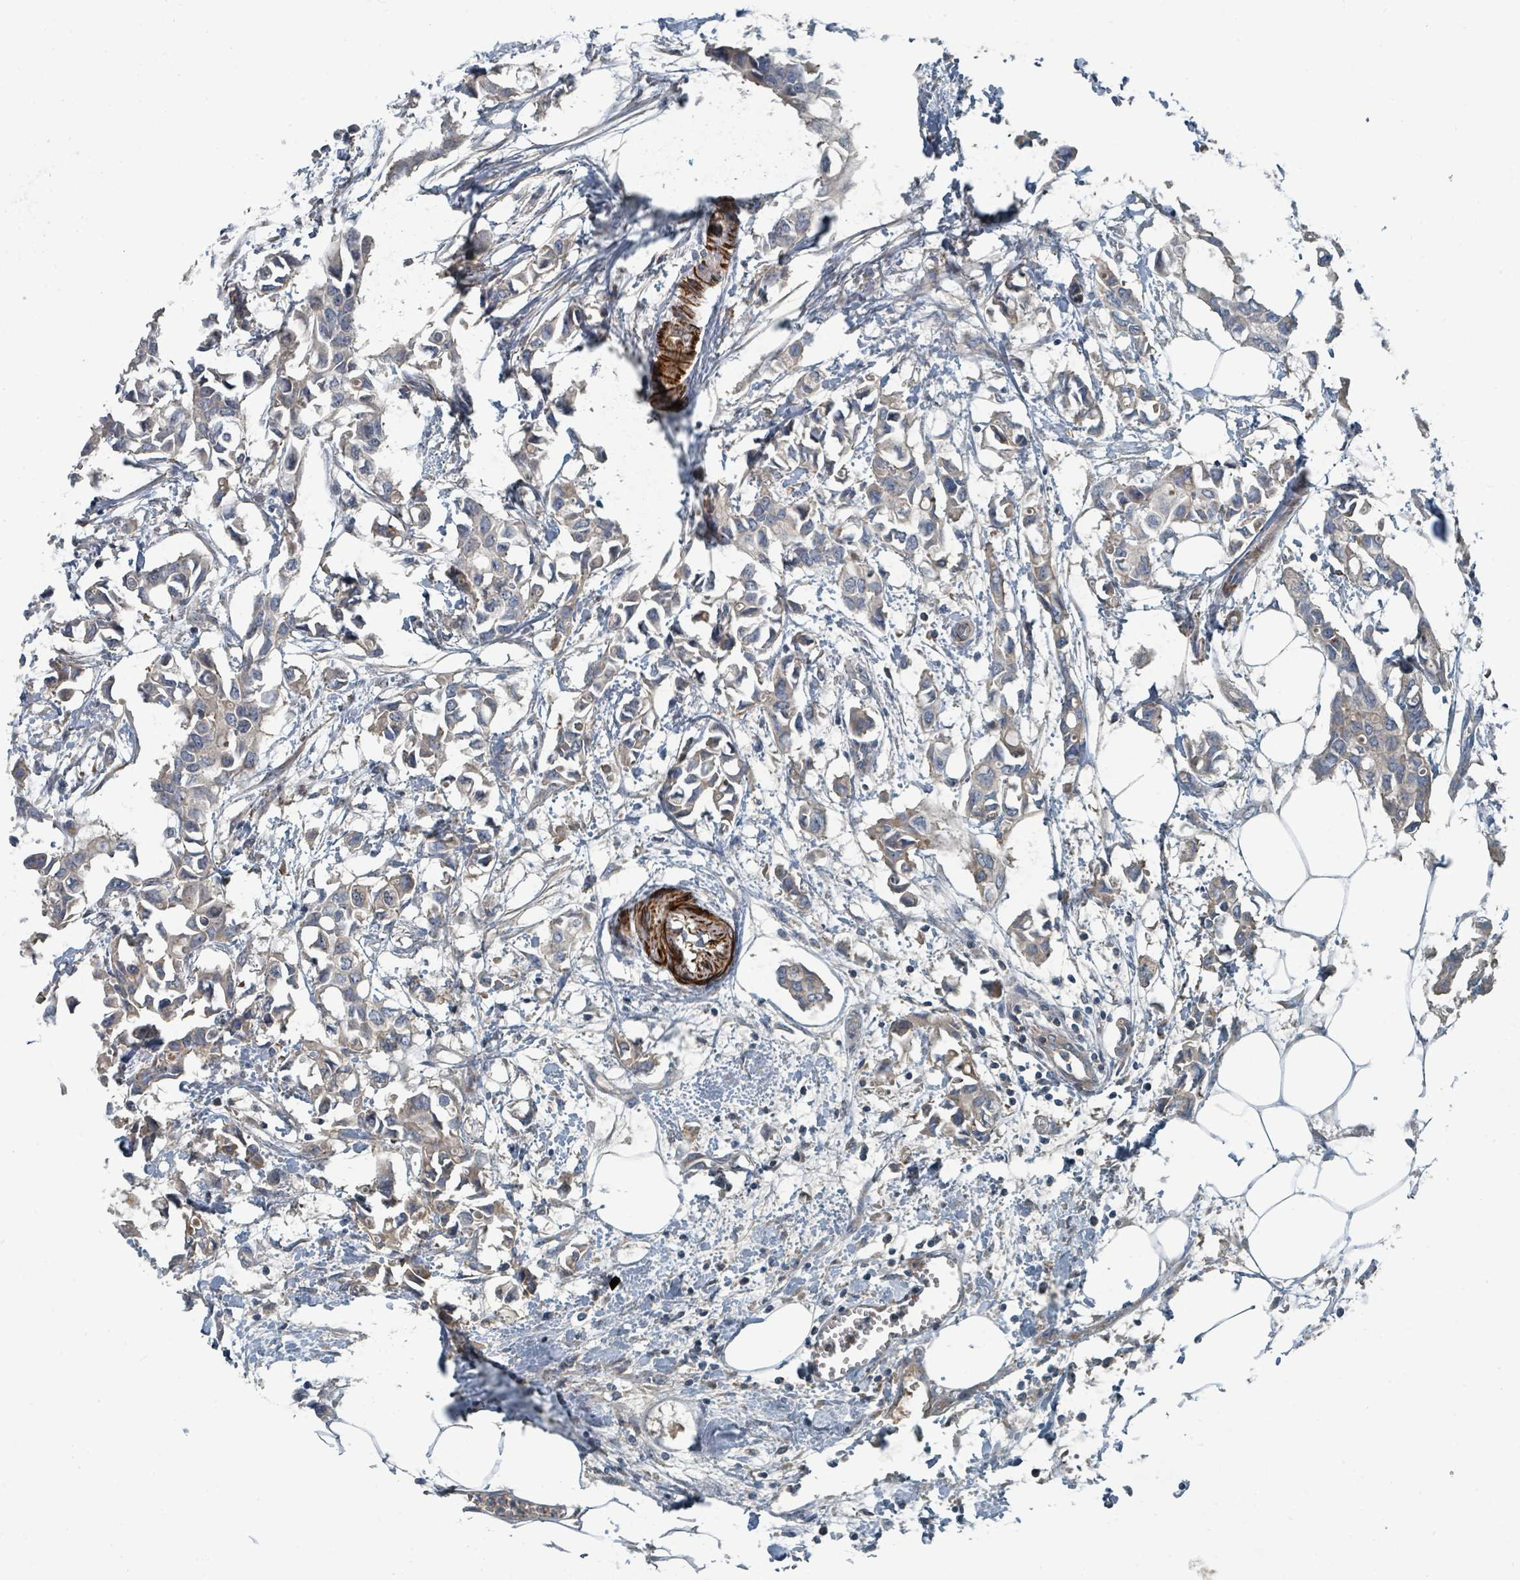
{"staining": {"intensity": "weak", "quantity": "25%-75%", "location": "cytoplasmic/membranous"}, "tissue": "breast cancer", "cell_type": "Tumor cells", "image_type": "cancer", "snomed": [{"axis": "morphology", "description": "Duct carcinoma"}, {"axis": "topography", "description": "Breast"}], "caption": "Immunohistochemical staining of breast invasive ductal carcinoma exhibits low levels of weak cytoplasmic/membranous protein expression in approximately 25%-75% of tumor cells. Using DAB (3,3'-diaminobenzidine) (brown) and hematoxylin (blue) stains, captured at high magnification using brightfield microscopy.", "gene": "SLC44A5", "patient": {"sex": "female", "age": 41}}